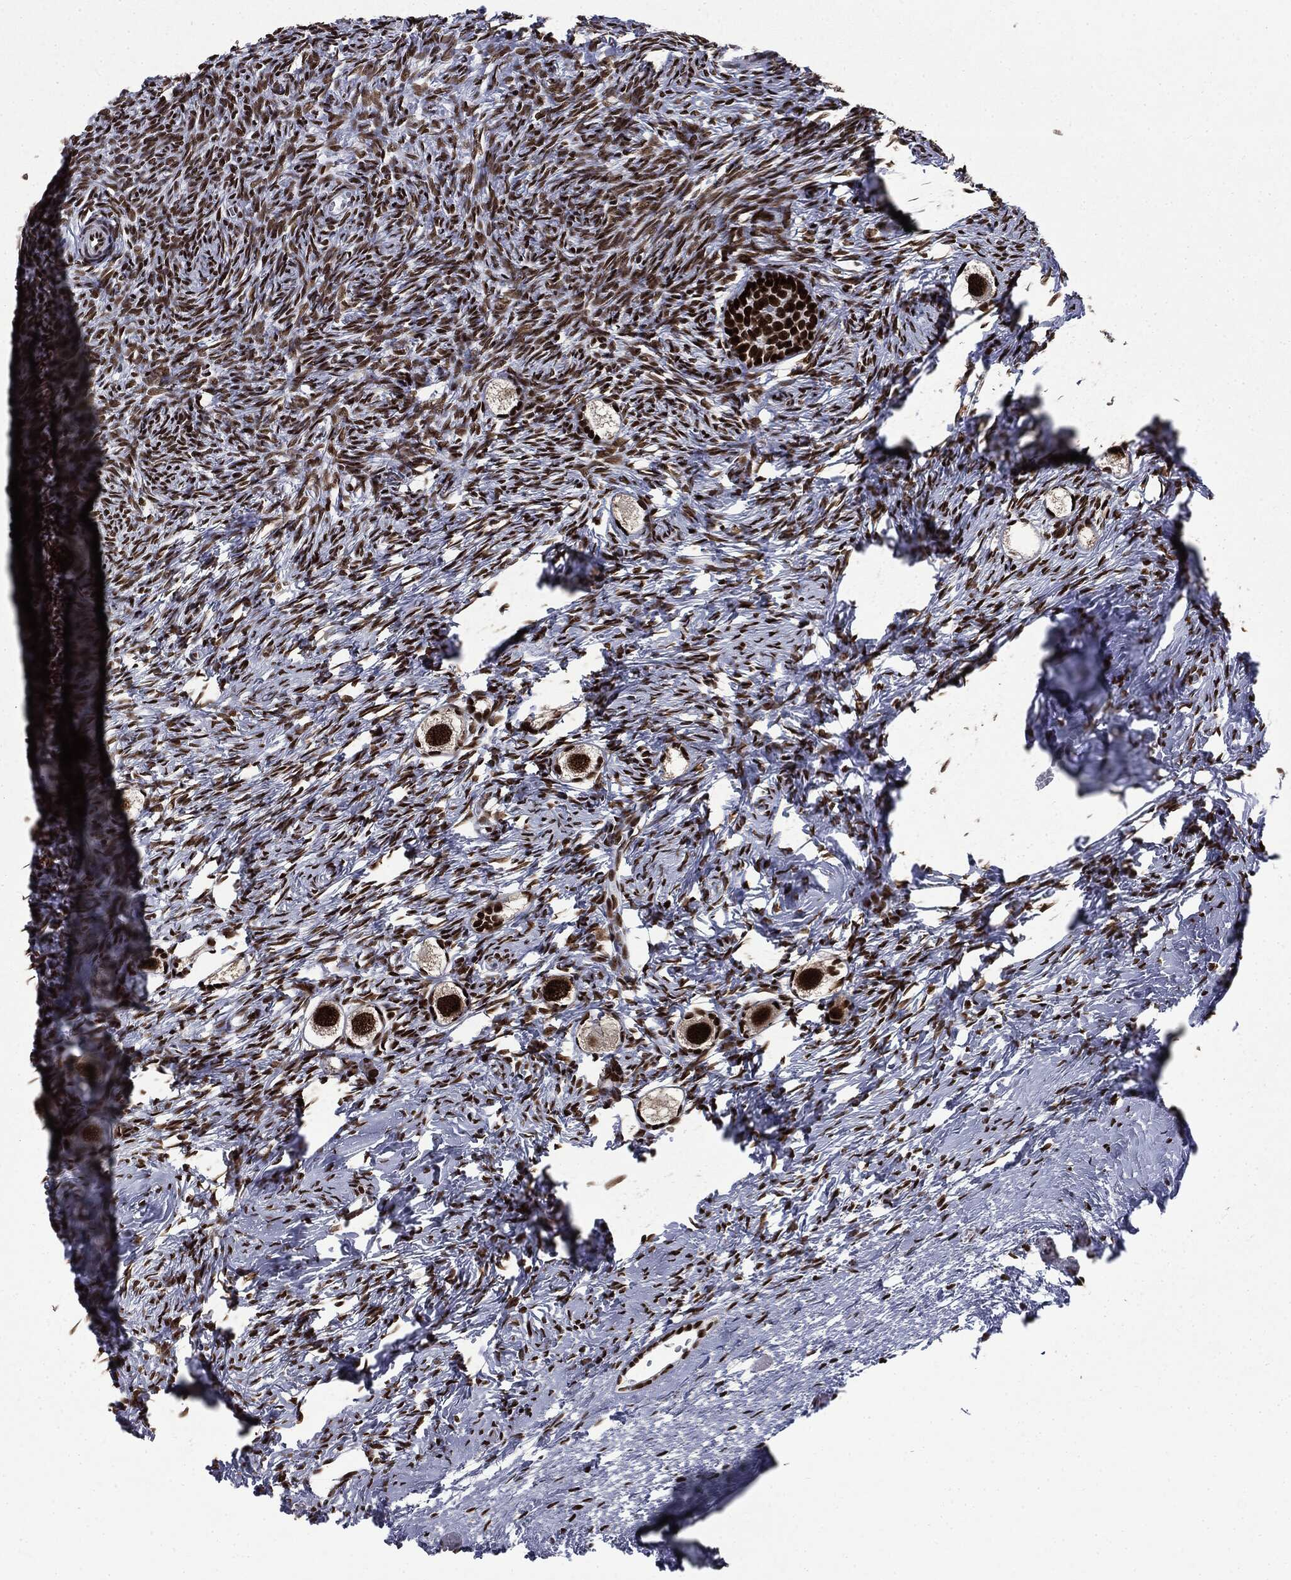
{"staining": {"intensity": "strong", "quantity": ">75%", "location": "nuclear"}, "tissue": "ovary", "cell_type": "Follicle cells", "image_type": "normal", "snomed": [{"axis": "morphology", "description": "Normal tissue, NOS"}, {"axis": "topography", "description": "Ovary"}], "caption": "High-power microscopy captured an IHC image of unremarkable ovary, revealing strong nuclear staining in about >75% of follicle cells.", "gene": "MSH2", "patient": {"sex": "female", "age": 27}}